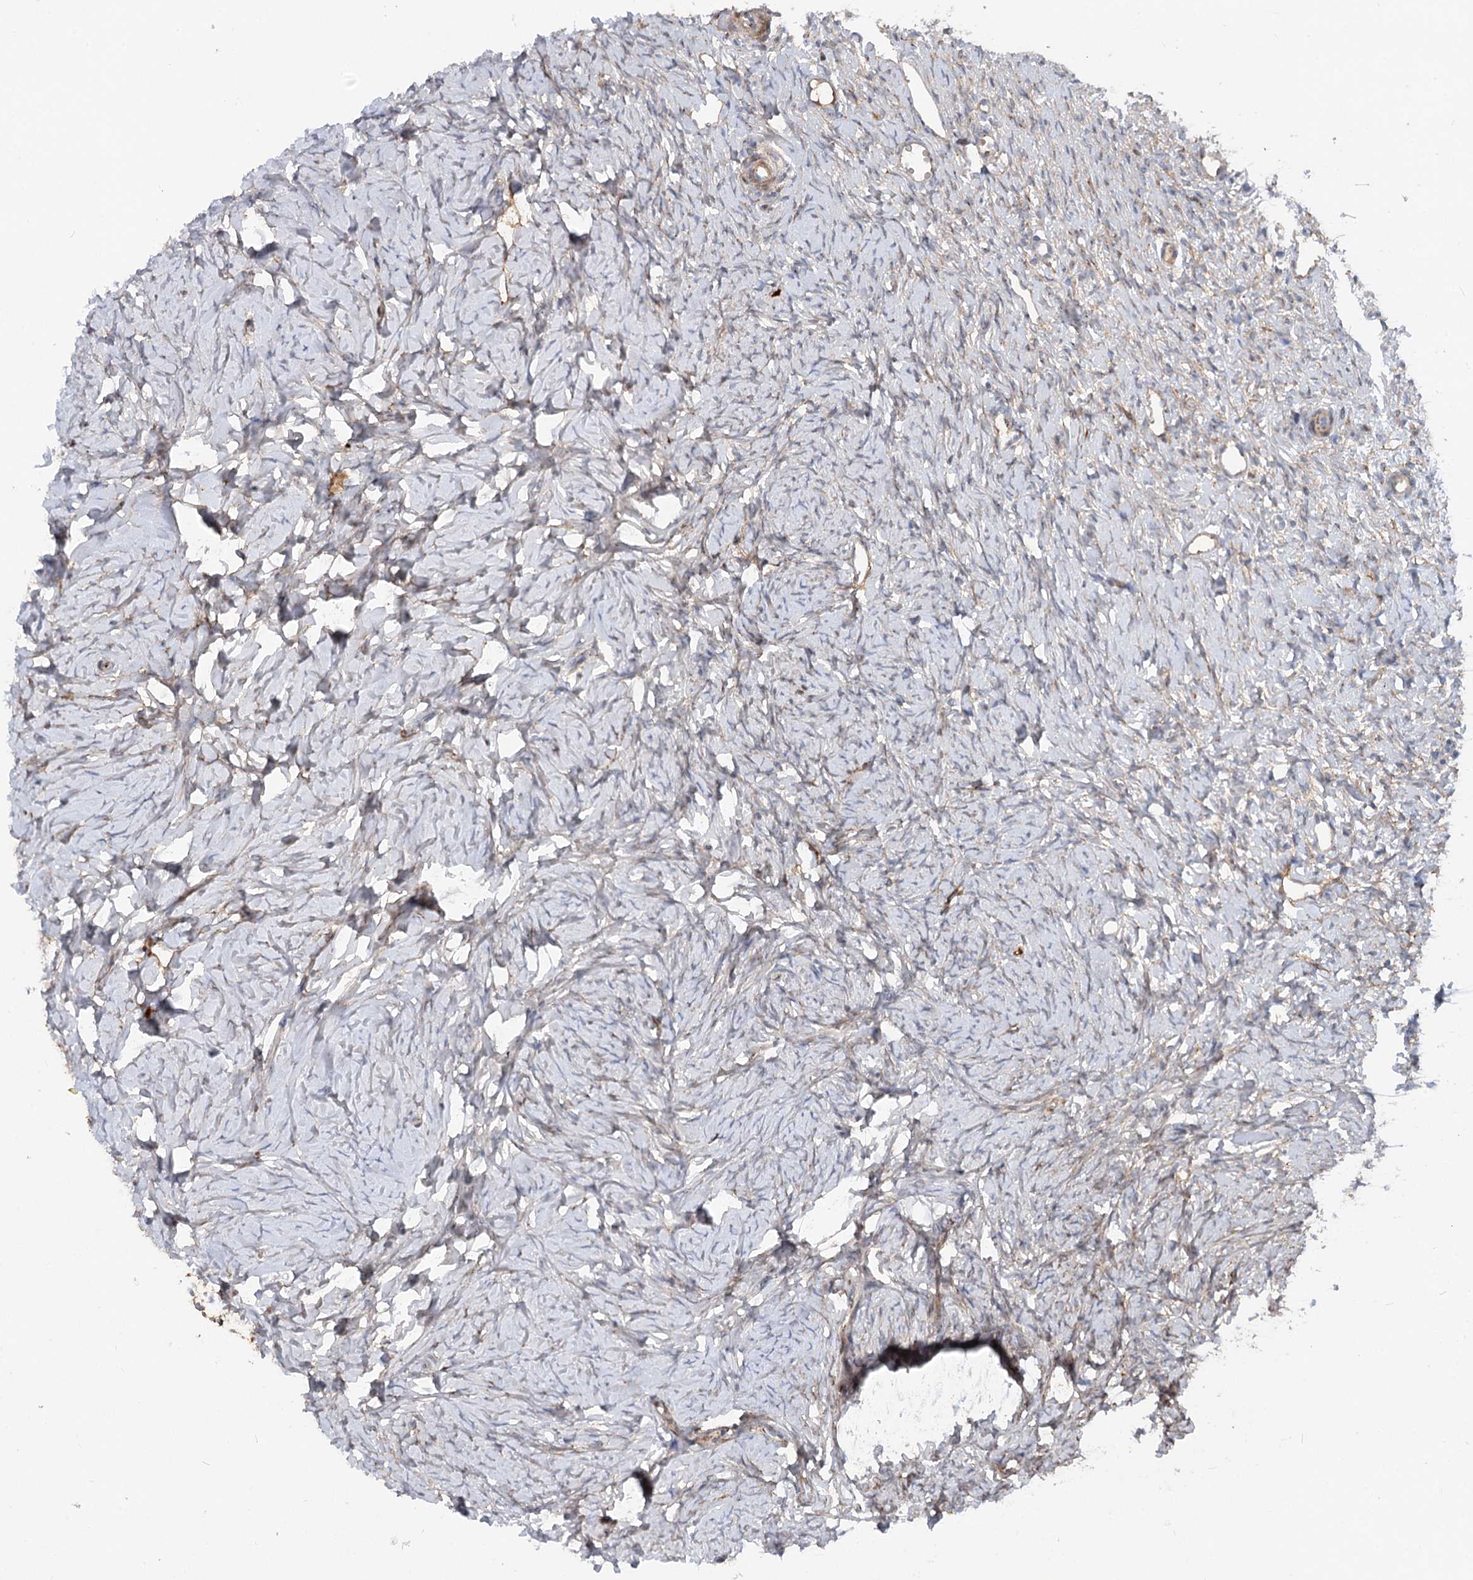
{"staining": {"intensity": "negative", "quantity": "none", "location": "none"}, "tissue": "ovary", "cell_type": "Ovarian stroma cells", "image_type": "normal", "snomed": [{"axis": "morphology", "description": "Normal tissue, NOS"}, {"axis": "topography", "description": "Ovary"}], "caption": "Protein analysis of benign ovary demonstrates no significant expression in ovarian stroma cells.", "gene": "FGF19", "patient": {"sex": "female", "age": 51}}